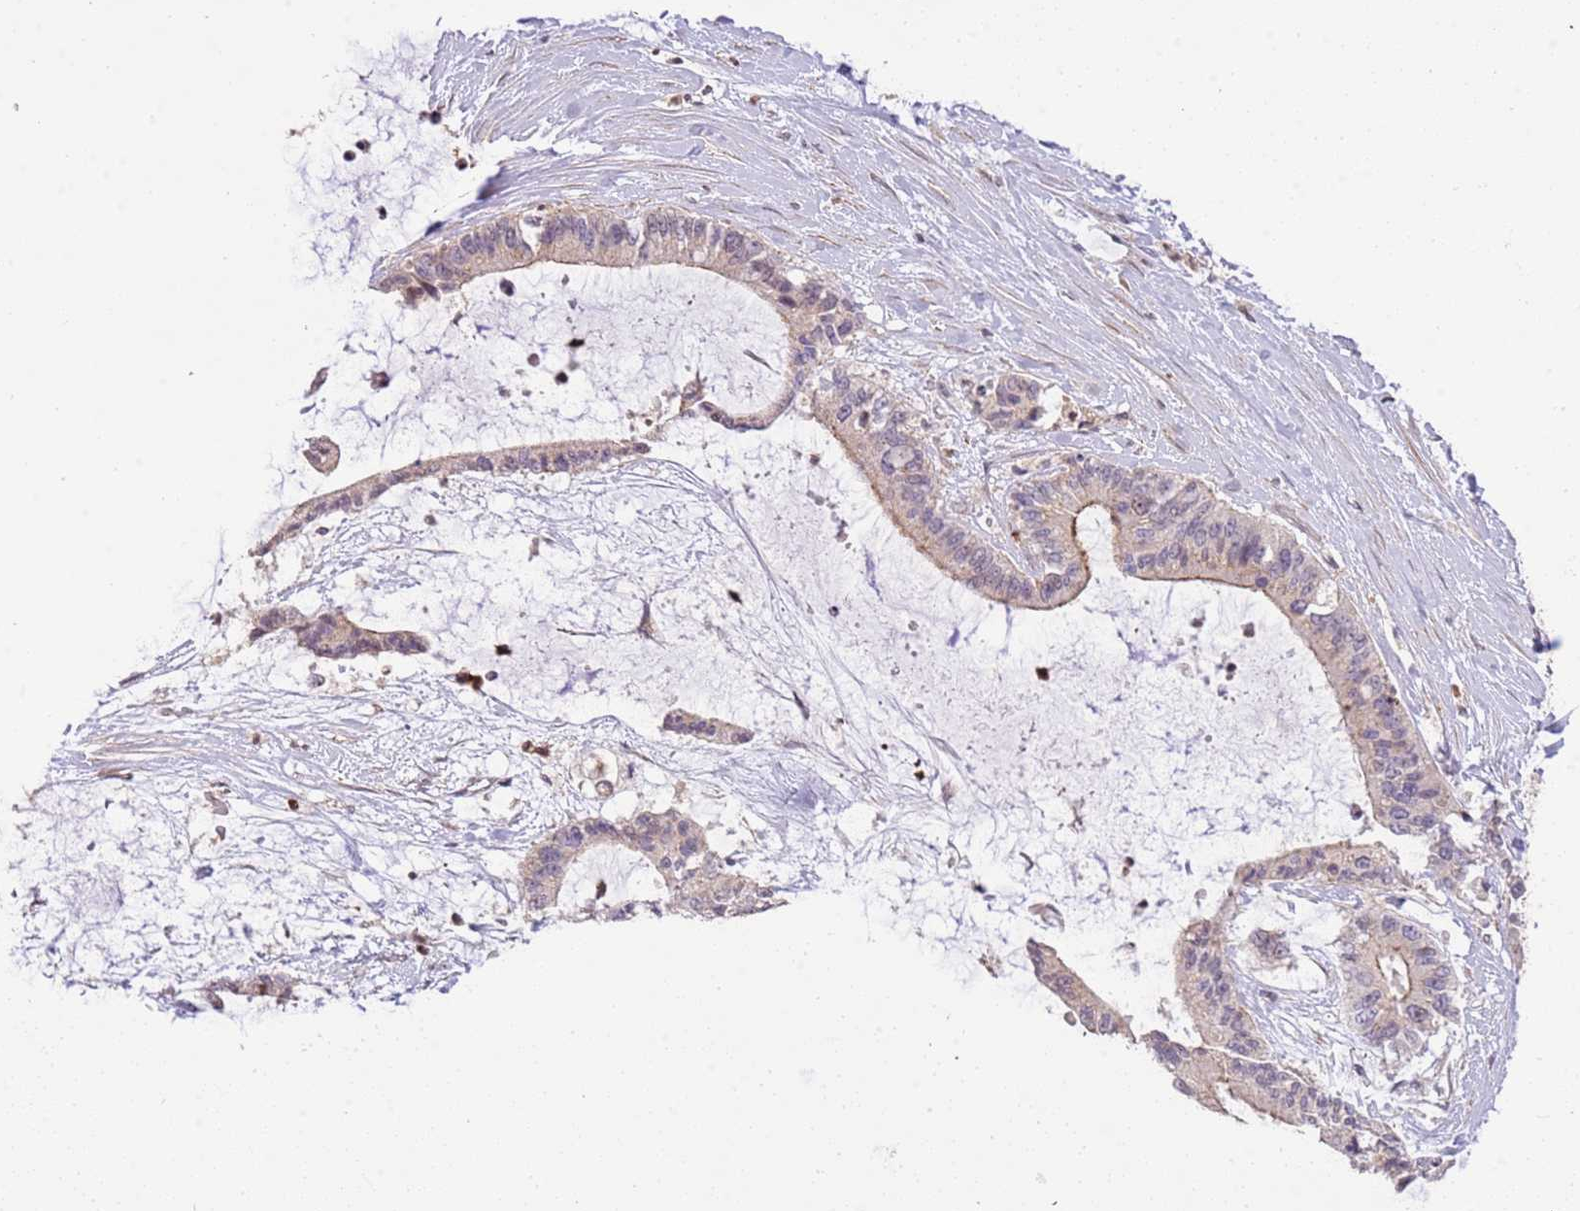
{"staining": {"intensity": "weak", "quantity": "<25%", "location": "cytoplasmic/membranous"}, "tissue": "liver cancer", "cell_type": "Tumor cells", "image_type": "cancer", "snomed": [{"axis": "morphology", "description": "Normal tissue, NOS"}, {"axis": "morphology", "description": "Cholangiocarcinoma"}, {"axis": "topography", "description": "Liver"}, {"axis": "topography", "description": "Peripheral nerve tissue"}], "caption": "DAB immunohistochemical staining of liver cholangiocarcinoma shows no significant expression in tumor cells.", "gene": "SLC16A4", "patient": {"sex": "female", "age": 73}}